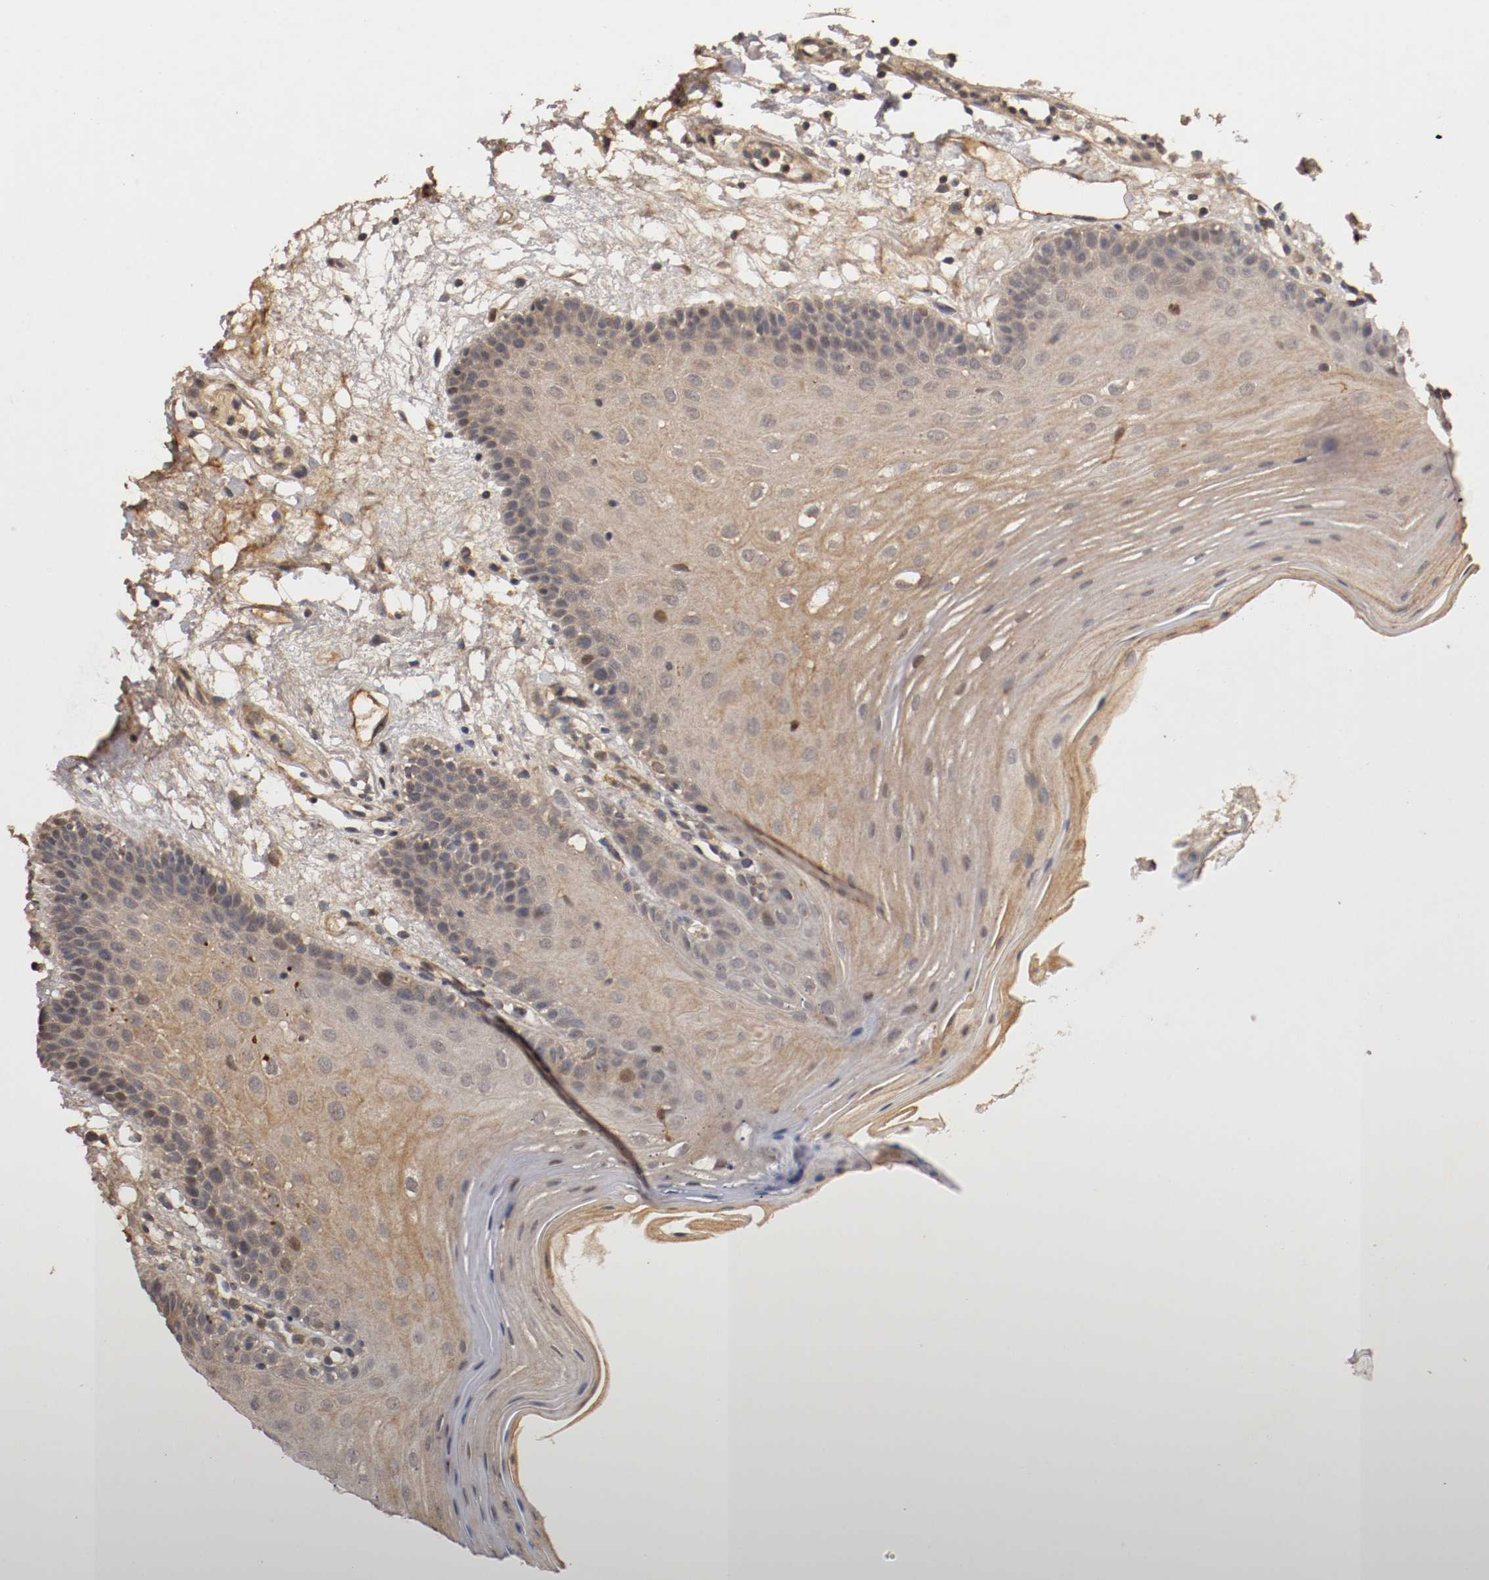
{"staining": {"intensity": "moderate", "quantity": "25%-75%", "location": "cytoplasmic/membranous,nuclear"}, "tissue": "oral mucosa", "cell_type": "Squamous epithelial cells", "image_type": "normal", "snomed": [{"axis": "morphology", "description": "Normal tissue, NOS"}, {"axis": "morphology", "description": "Squamous cell carcinoma, NOS"}, {"axis": "topography", "description": "Skeletal muscle"}, {"axis": "topography", "description": "Oral tissue"}, {"axis": "topography", "description": "Head-Neck"}], "caption": "A medium amount of moderate cytoplasmic/membranous,nuclear positivity is present in approximately 25%-75% of squamous epithelial cells in normal oral mucosa.", "gene": "TNFRSF1B", "patient": {"sex": "male", "age": 71}}